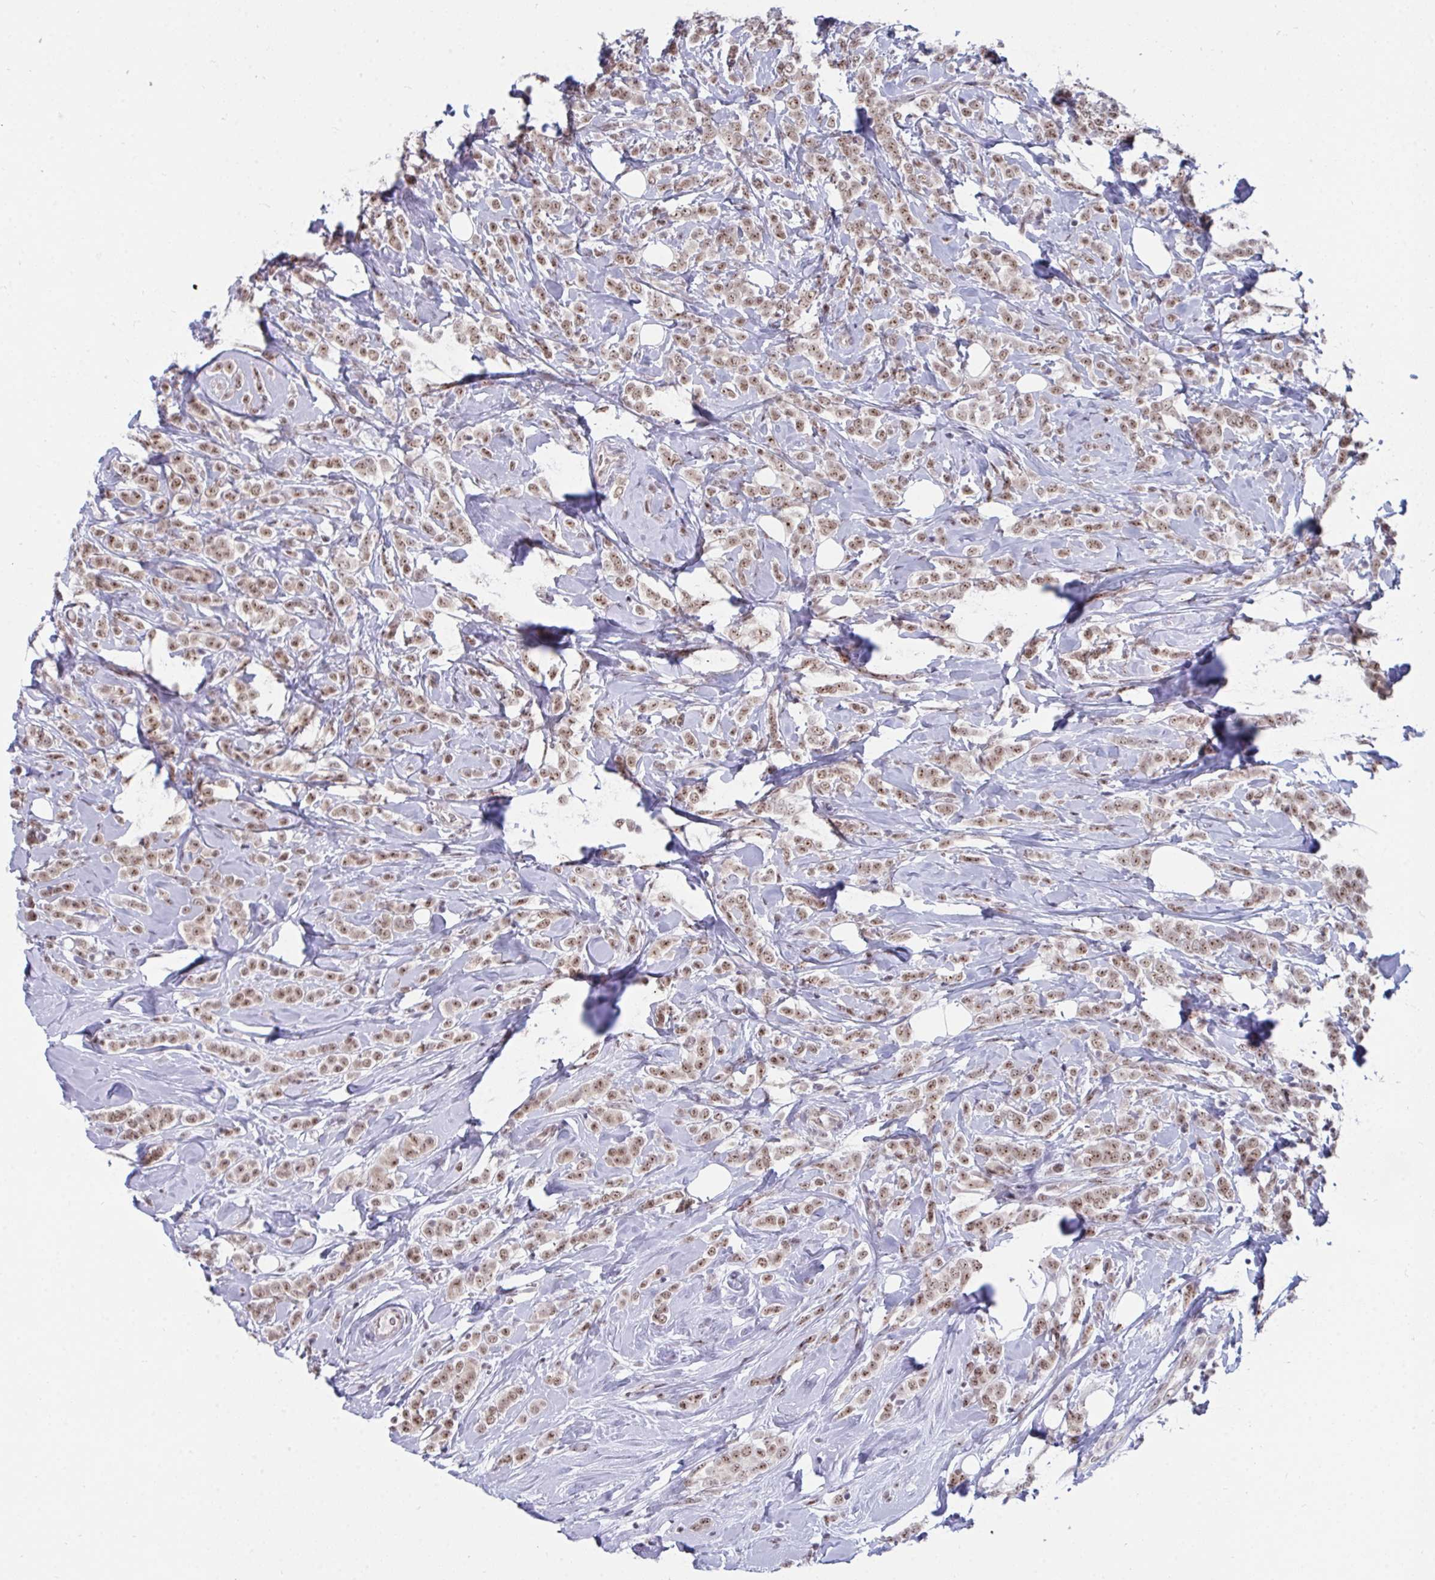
{"staining": {"intensity": "moderate", "quantity": ">75%", "location": "nuclear"}, "tissue": "breast cancer", "cell_type": "Tumor cells", "image_type": "cancer", "snomed": [{"axis": "morphology", "description": "Lobular carcinoma"}, {"axis": "topography", "description": "Breast"}], "caption": "High-power microscopy captured an immunohistochemistry image of lobular carcinoma (breast), revealing moderate nuclear staining in about >75% of tumor cells.", "gene": "PRR14", "patient": {"sex": "female", "age": 49}}